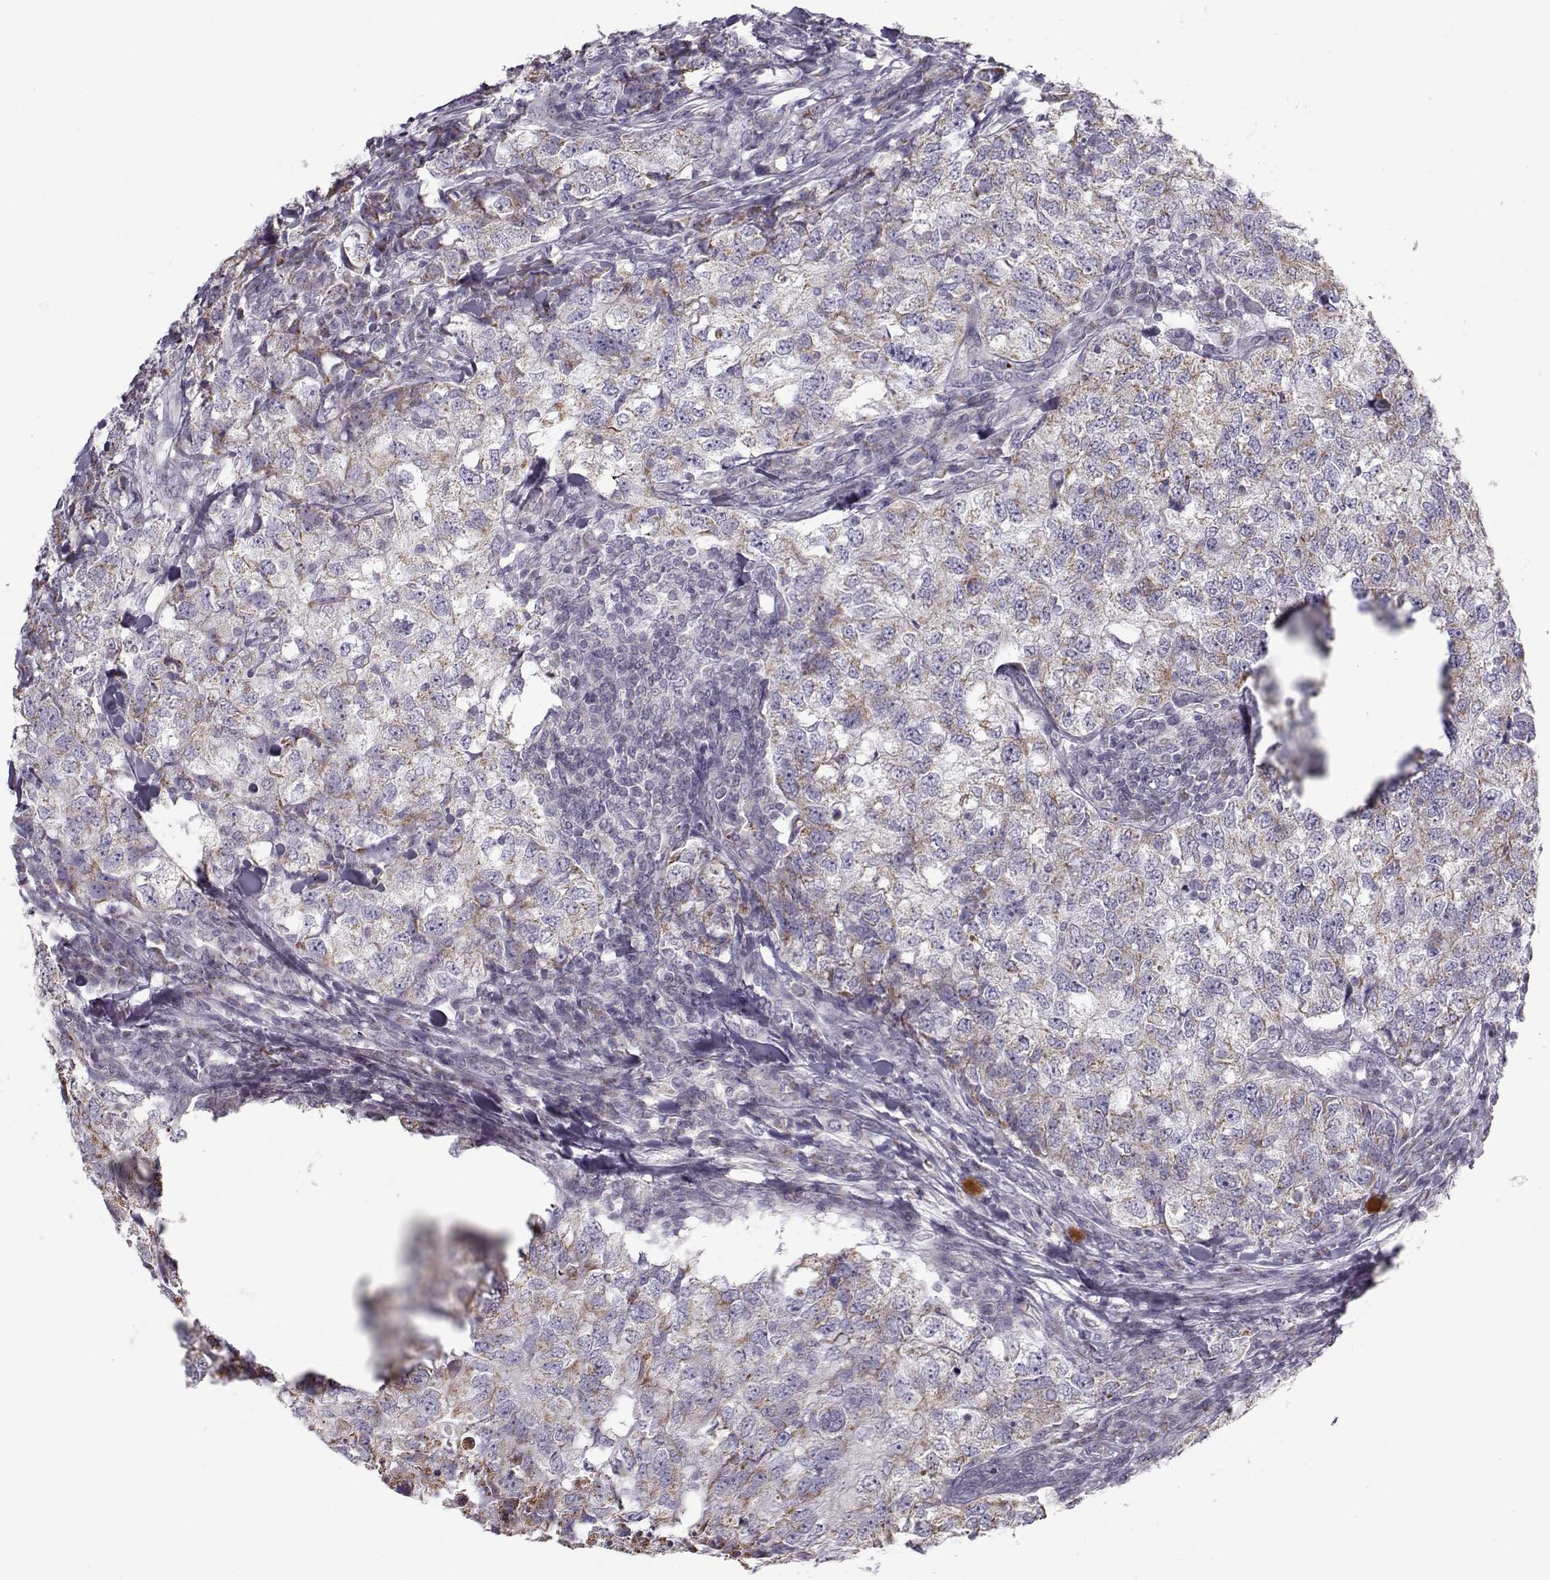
{"staining": {"intensity": "weak", "quantity": "<25%", "location": "cytoplasmic/membranous"}, "tissue": "breast cancer", "cell_type": "Tumor cells", "image_type": "cancer", "snomed": [{"axis": "morphology", "description": "Duct carcinoma"}, {"axis": "topography", "description": "Breast"}], "caption": "Tumor cells show no significant positivity in invasive ductal carcinoma (breast).", "gene": "KLF17", "patient": {"sex": "female", "age": 30}}